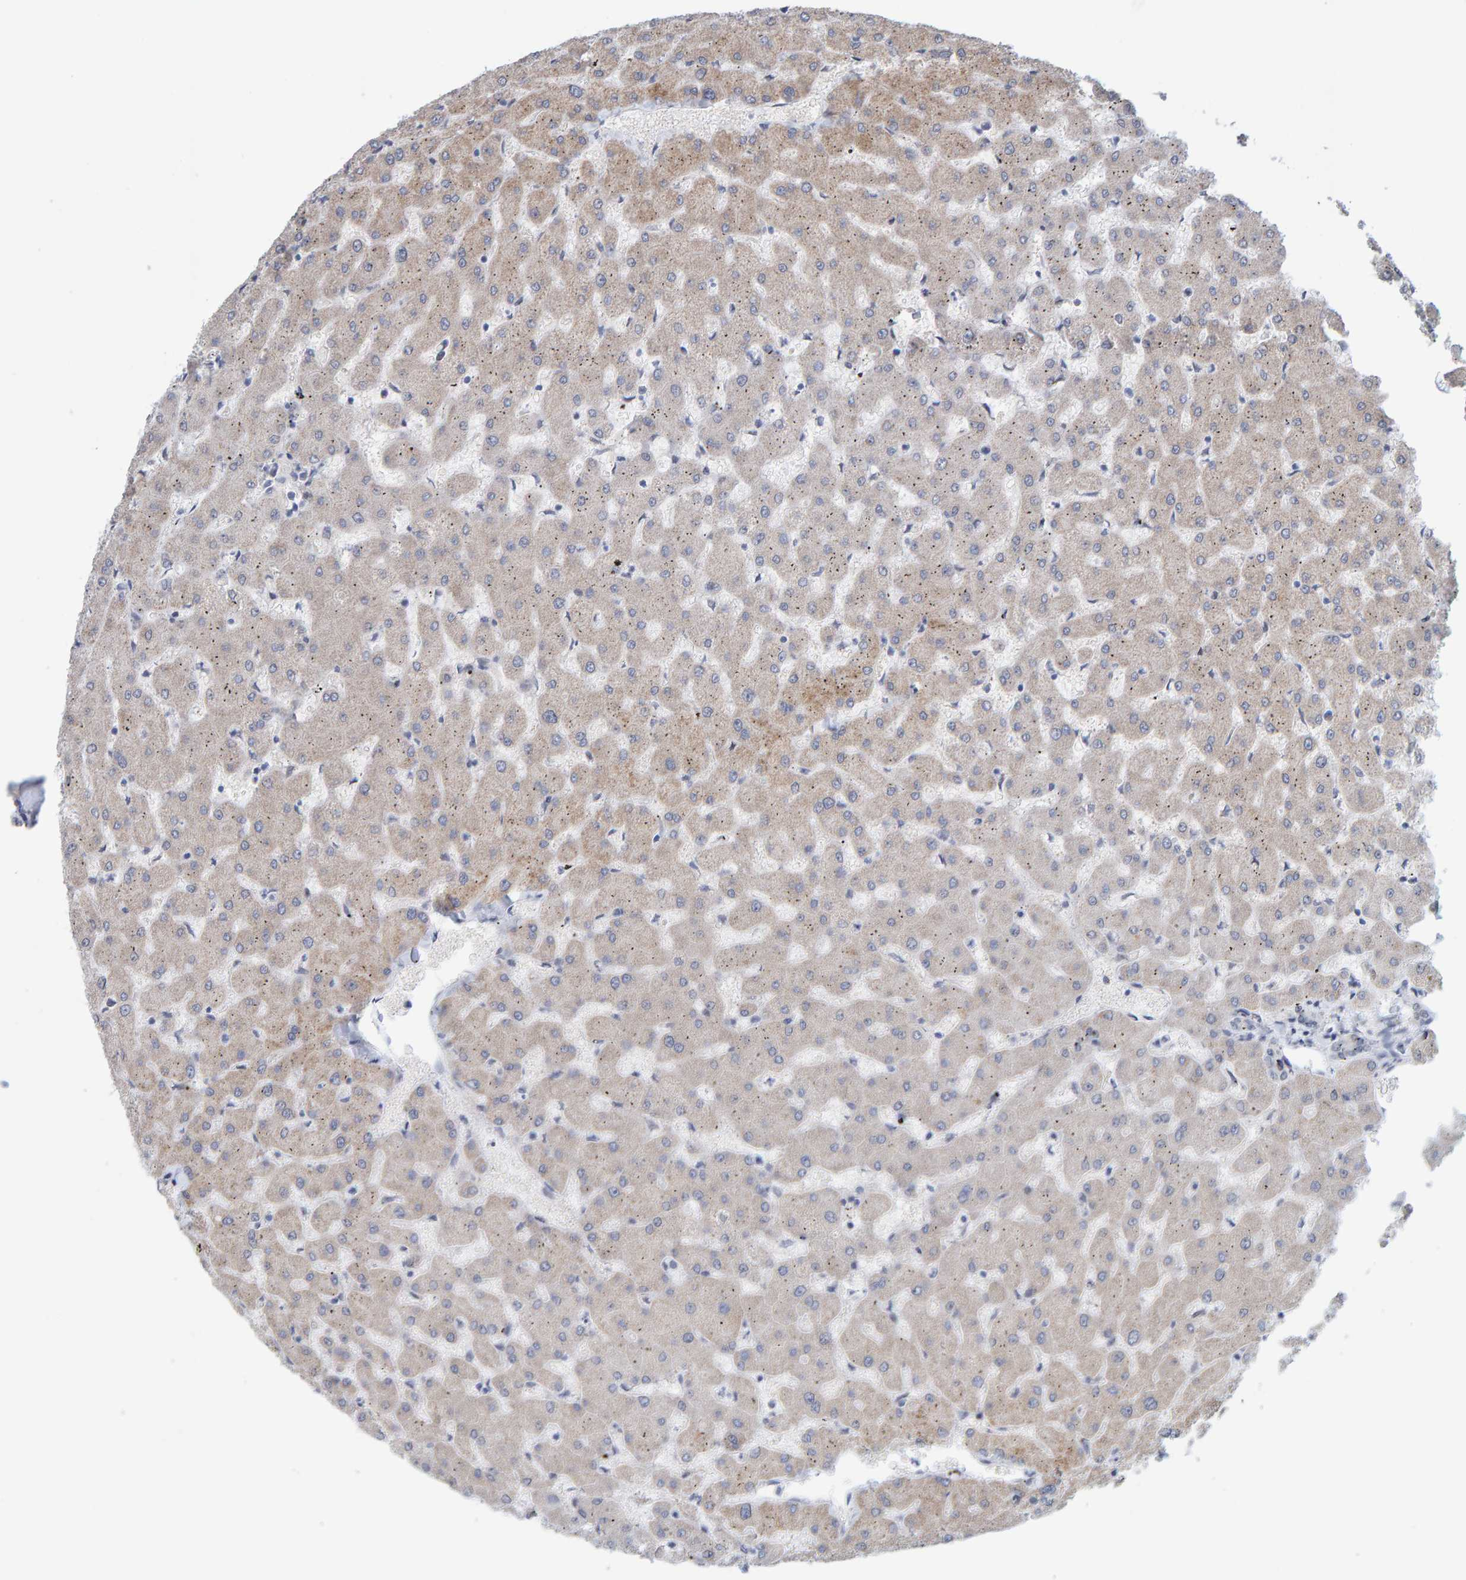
{"staining": {"intensity": "negative", "quantity": "none", "location": "none"}, "tissue": "liver", "cell_type": "Cholangiocytes", "image_type": "normal", "snomed": [{"axis": "morphology", "description": "Normal tissue, NOS"}, {"axis": "topography", "description": "Liver"}], "caption": "A high-resolution image shows immunohistochemistry (IHC) staining of normal liver, which displays no significant positivity in cholangiocytes. Brightfield microscopy of IHC stained with DAB (3,3'-diaminobenzidine) (brown) and hematoxylin (blue), captured at high magnification.", "gene": "USP43", "patient": {"sex": "female", "age": 63}}